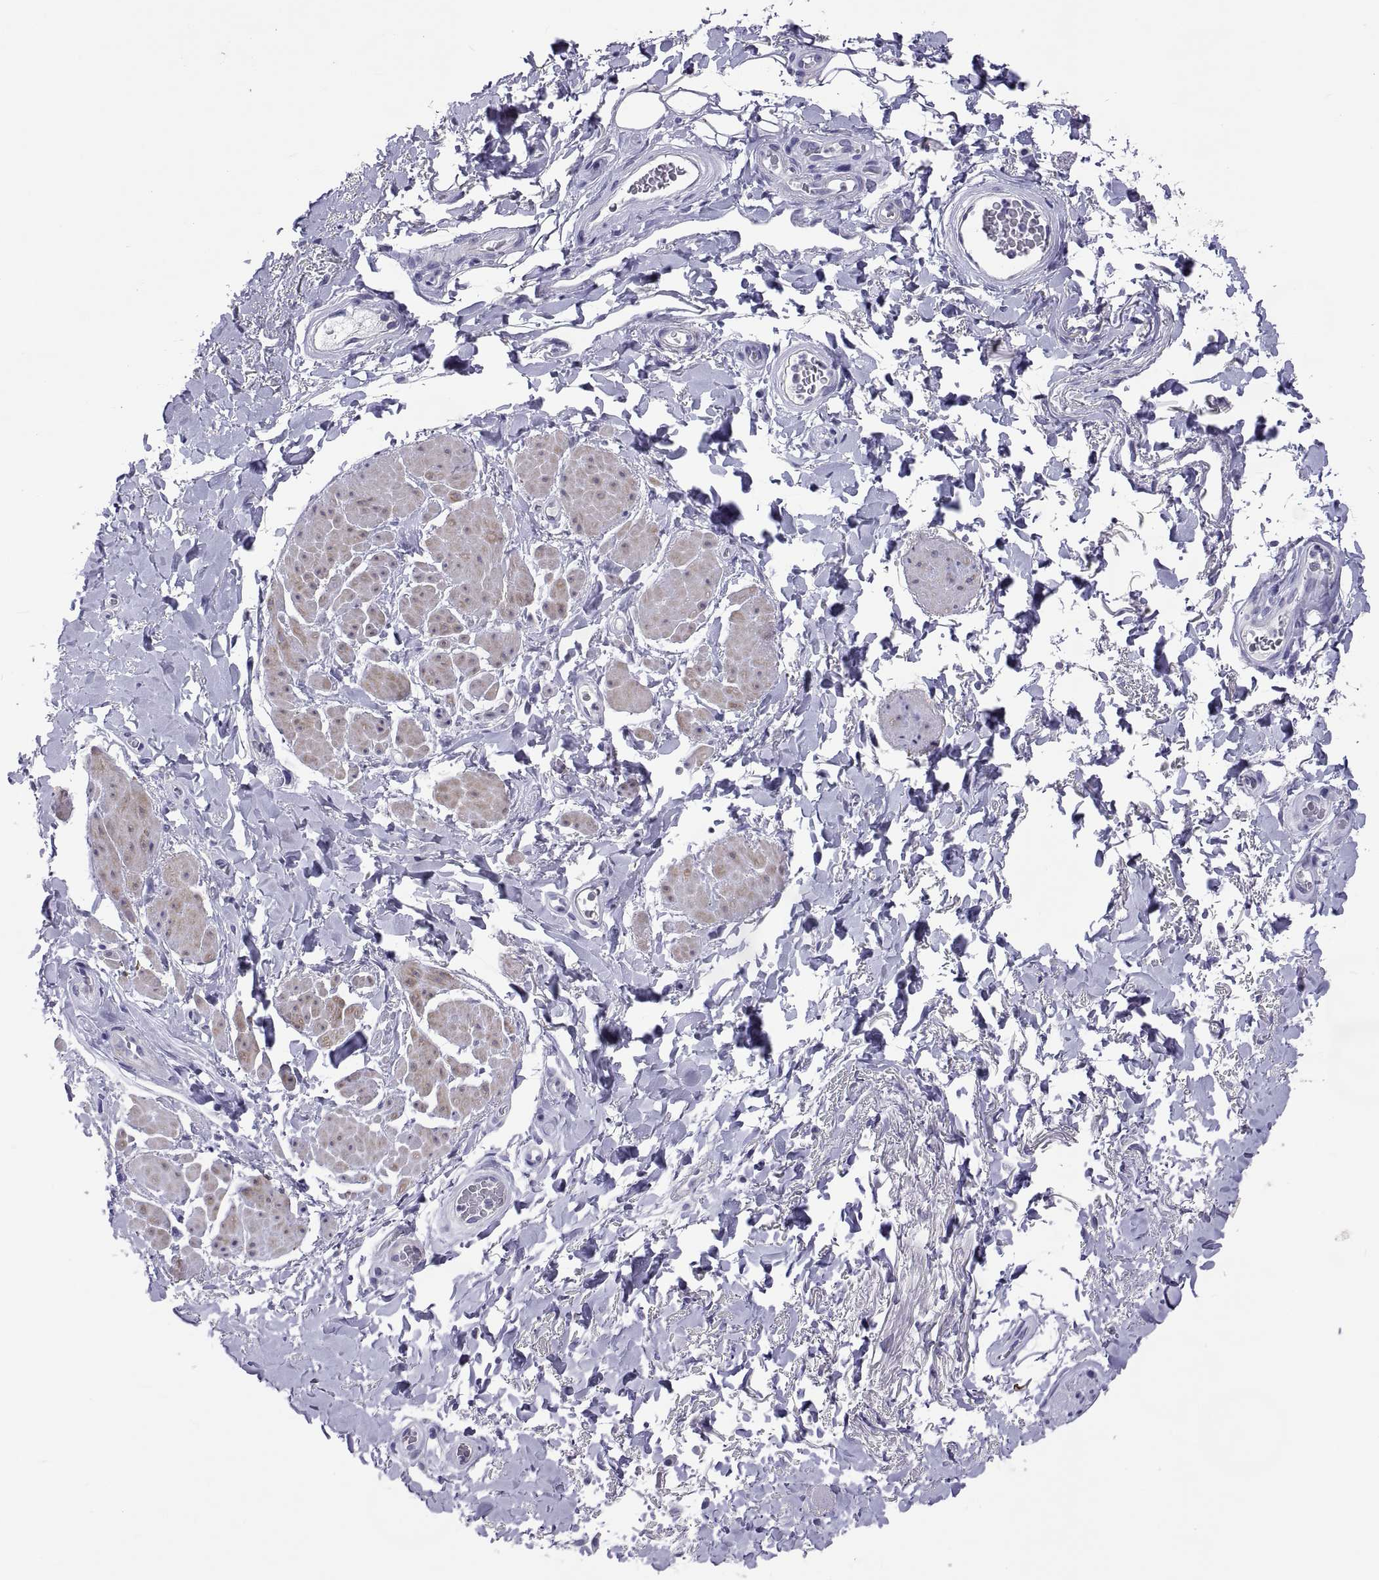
{"staining": {"intensity": "negative", "quantity": "none", "location": "none"}, "tissue": "adipose tissue", "cell_type": "Adipocytes", "image_type": "normal", "snomed": [{"axis": "morphology", "description": "Normal tissue, NOS"}, {"axis": "topography", "description": "Anal"}, {"axis": "topography", "description": "Peripheral nerve tissue"}], "caption": "This is a micrograph of immunohistochemistry staining of normal adipose tissue, which shows no expression in adipocytes.", "gene": "BSPH1", "patient": {"sex": "male", "age": 53}}